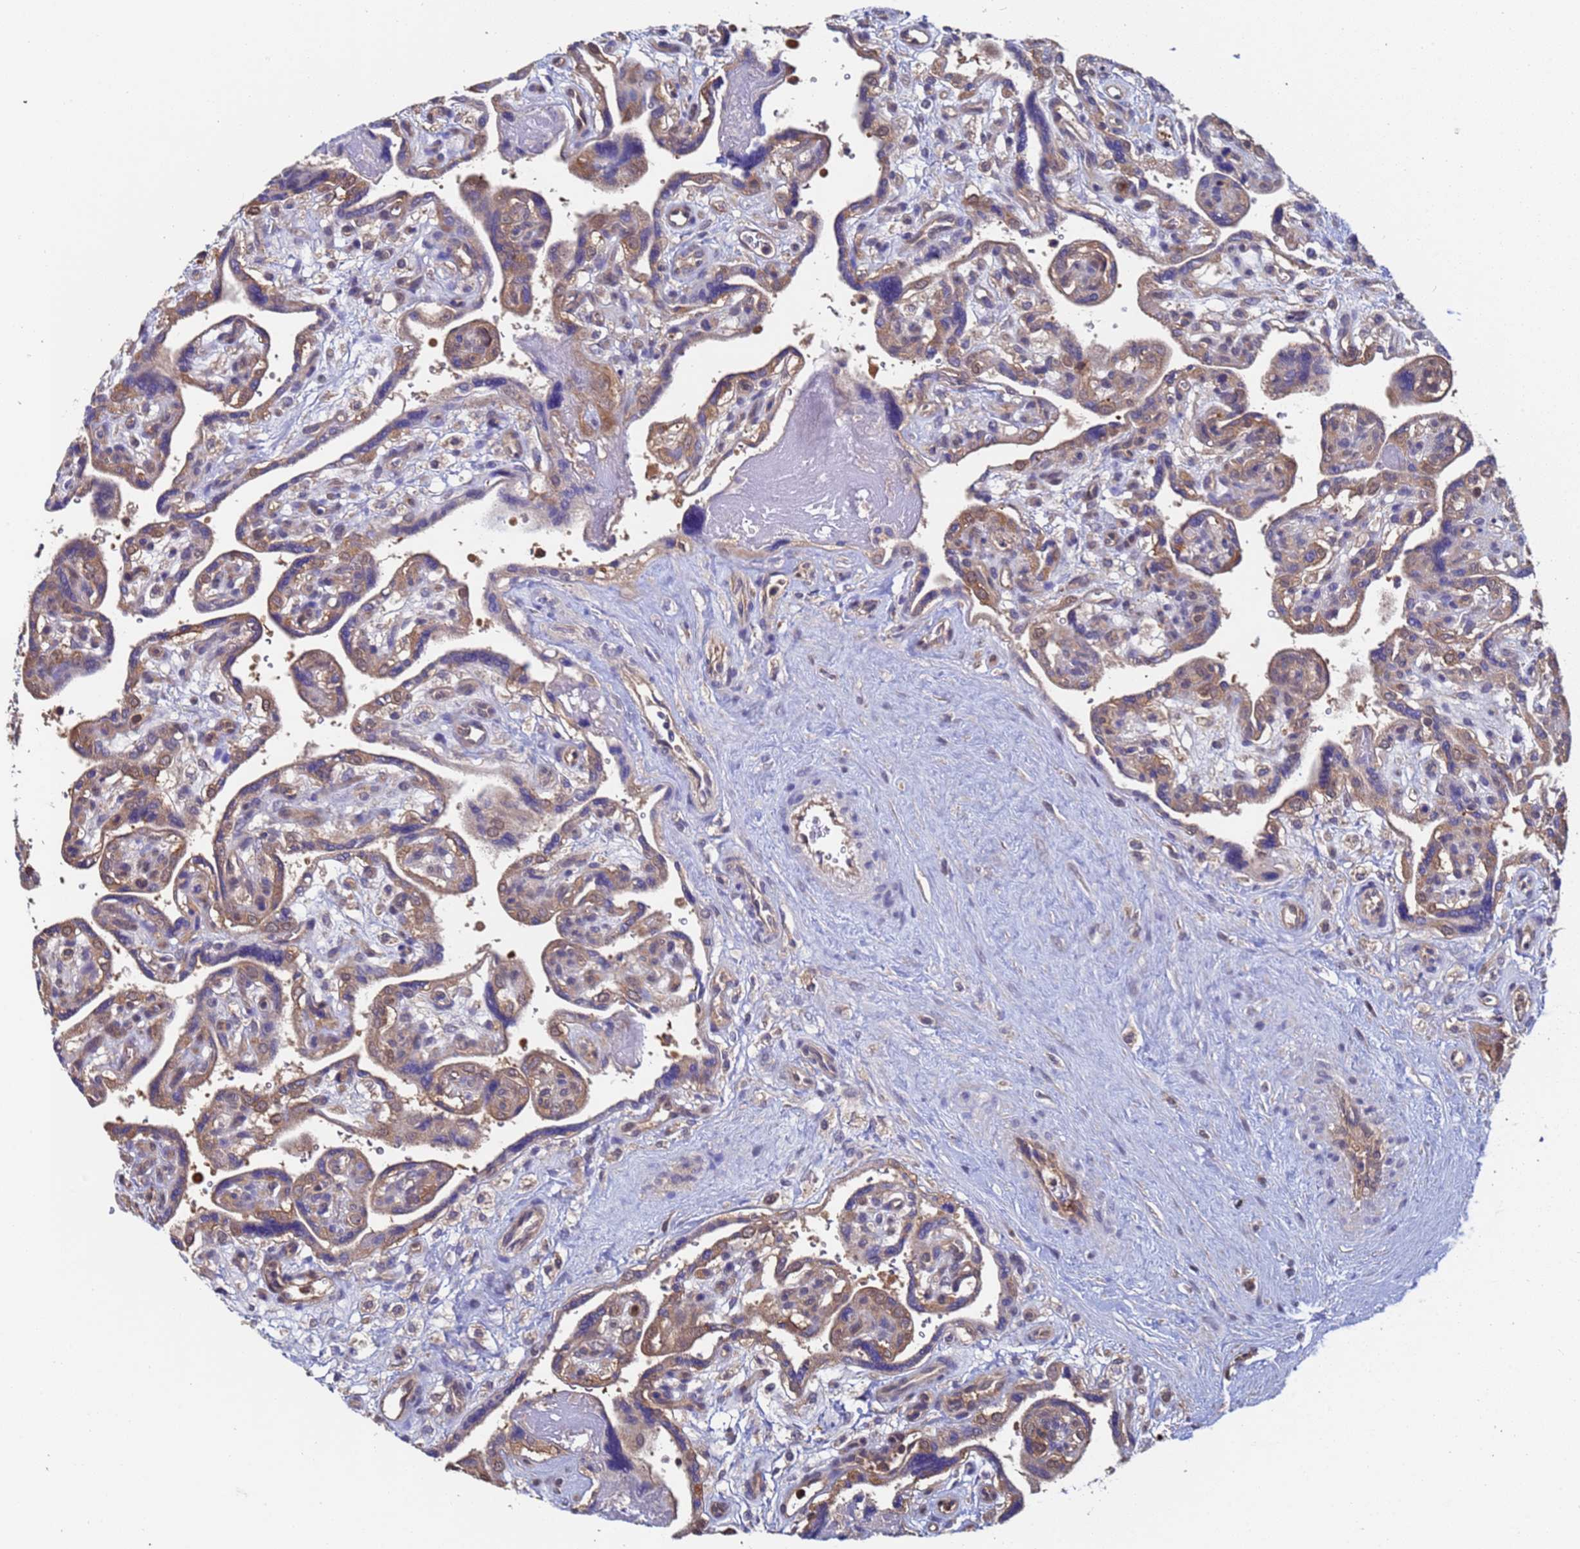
{"staining": {"intensity": "moderate", "quantity": ">75%", "location": "cytoplasmic/membranous,nuclear"}, "tissue": "placenta", "cell_type": "Decidual cells", "image_type": "normal", "snomed": [{"axis": "morphology", "description": "Normal tissue, NOS"}, {"axis": "topography", "description": "Placenta"}], "caption": "This micrograph exhibits benign placenta stained with immunohistochemistry (IHC) to label a protein in brown. The cytoplasmic/membranous,nuclear of decidual cells show moderate positivity for the protein. Nuclei are counter-stained blue.", "gene": "FAM25A", "patient": {"sex": "female", "age": 39}}